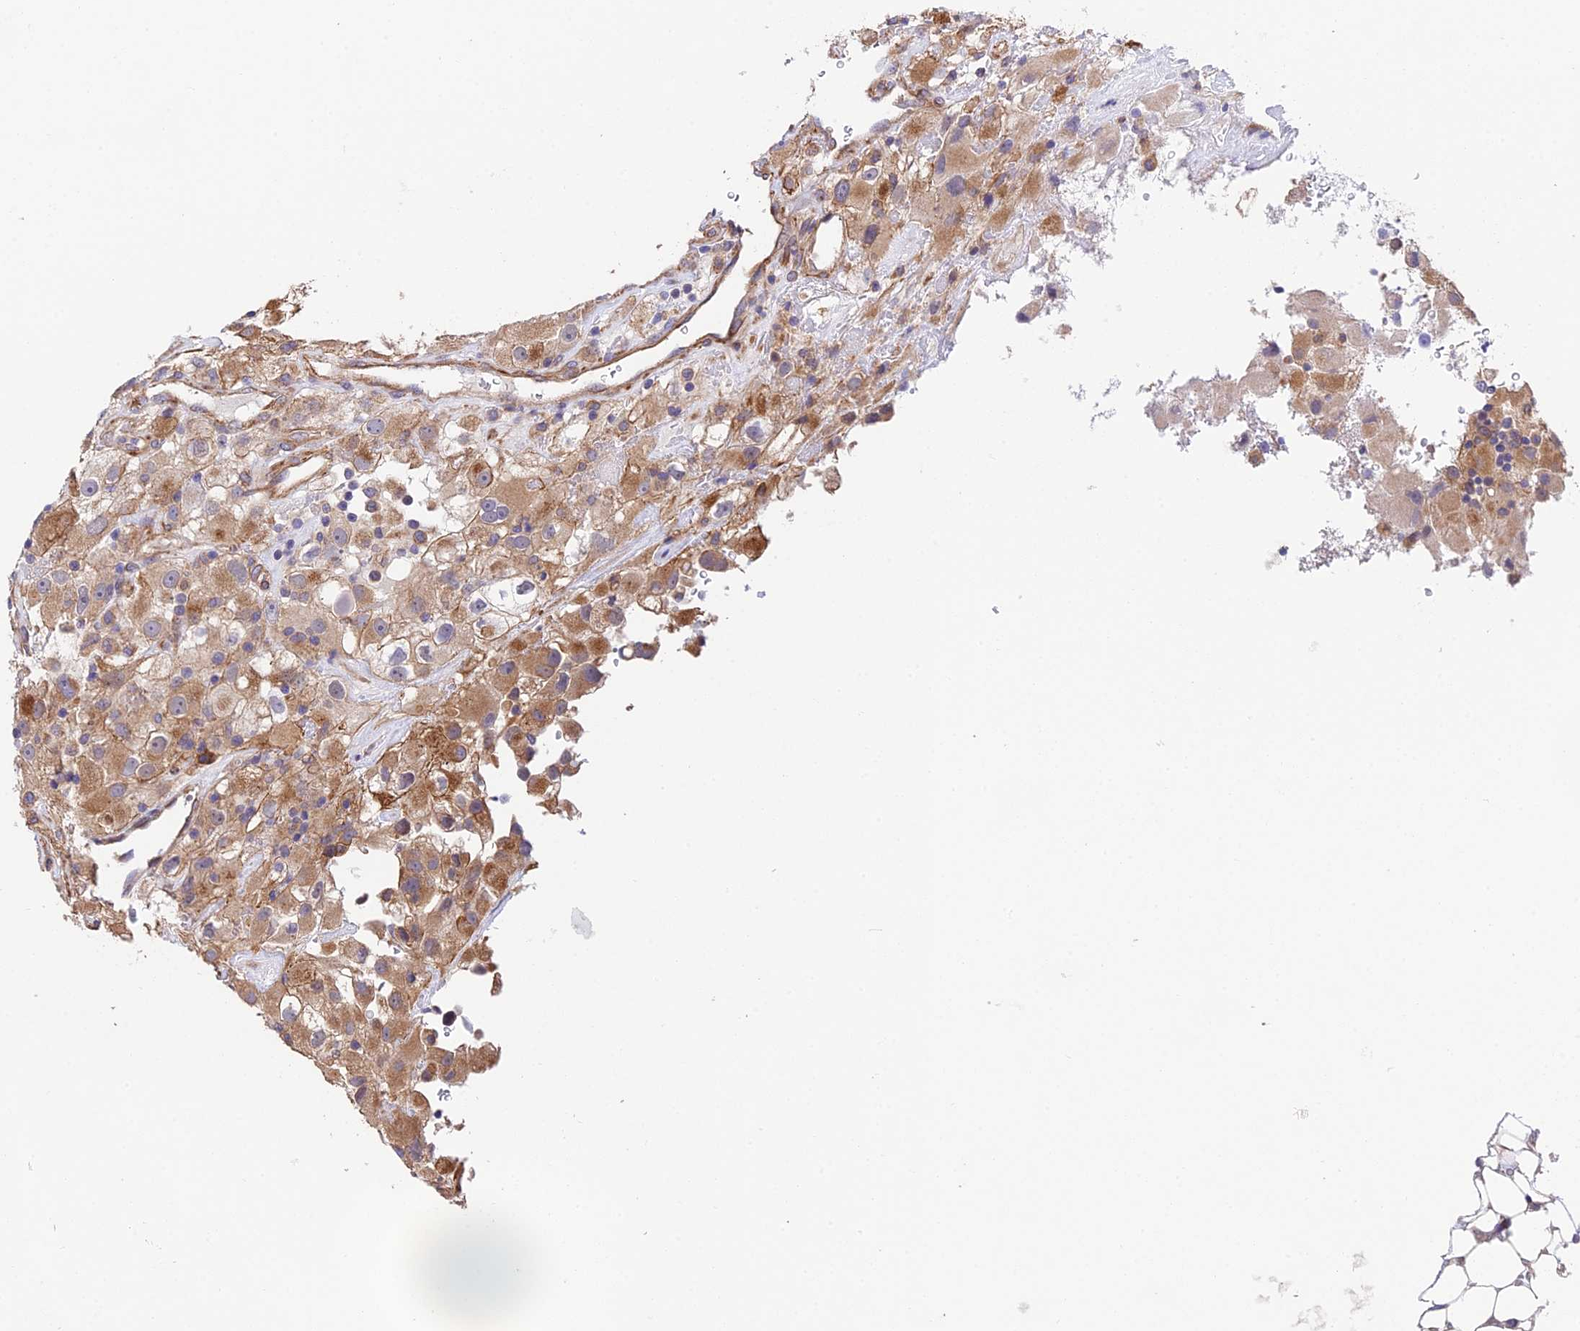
{"staining": {"intensity": "moderate", "quantity": ">75%", "location": "cytoplasmic/membranous"}, "tissue": "renal cancer", "cell_type": "Tumor cells", "image_type": "cancer", "snomed": [{"axis": "morphology", "description": "Adenocarcinoma, NOS"}, {"axis": "topography", "description": "Kidney"}], "caption": "Tumor cells demonstrate medium levels of moderate cytoplasmic/membranous positivity in approximately >75% of cells in human renal adenocarcinoma. (brown staining indicates protein expression, while blue staining denotes nuclei).", "gene": "QRFP", "patient": {"sex": "female", "age": 52}}